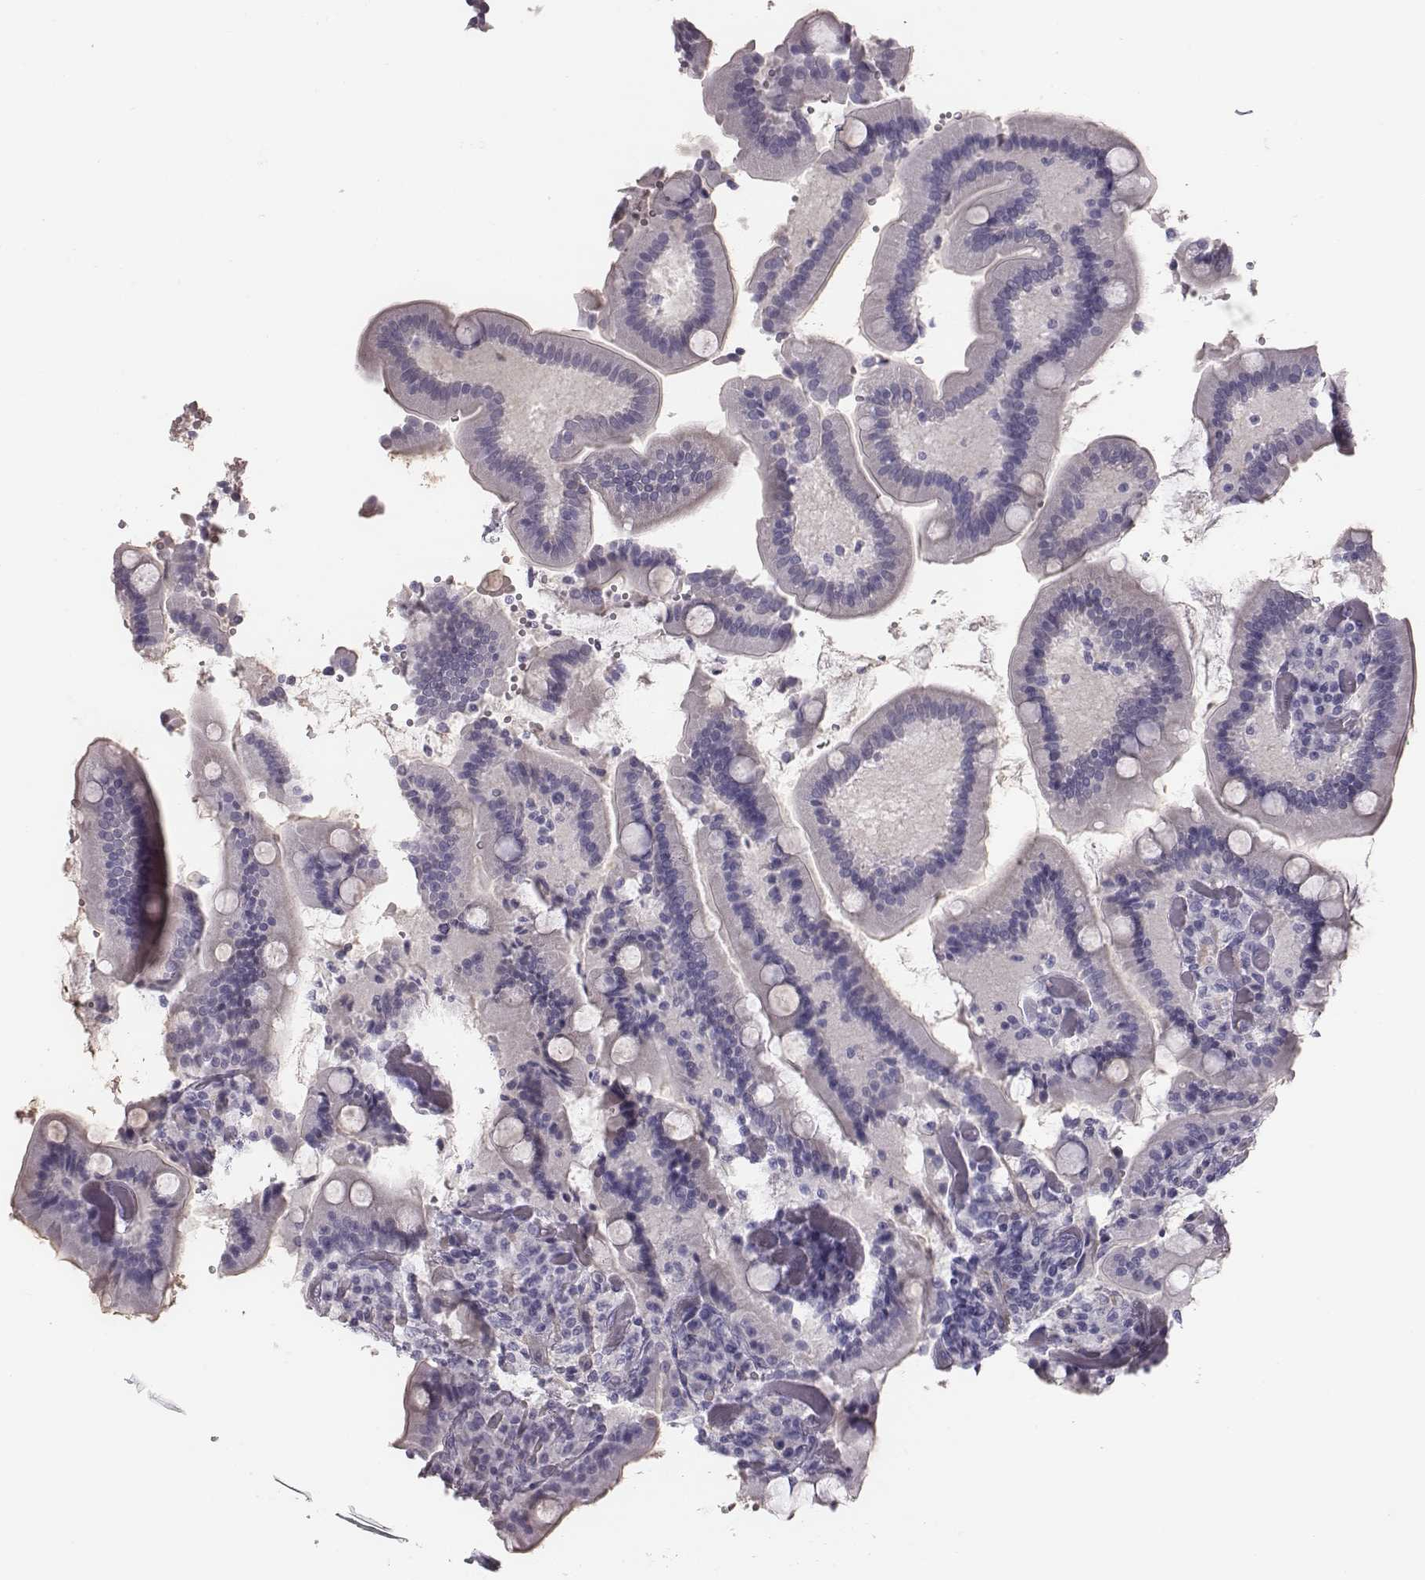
{"staining": {"intensity": "negative", "quantity": "none", "location": "none"}, "tissue": "duodenum", "cell_type": "Glandular cells", "image_type": "normal", "snomed": [{"axis": "morphology", "description": "Normal tissue, NOS"}, {"axis": "topography", "description": "Duodenum"}], "caption": "Glandular cells show no significant protein staining in benign duodenum. Nuclei are stained in blue.", "gene": "CRISP1", "patient": {"sex": "female", "age": 62}}